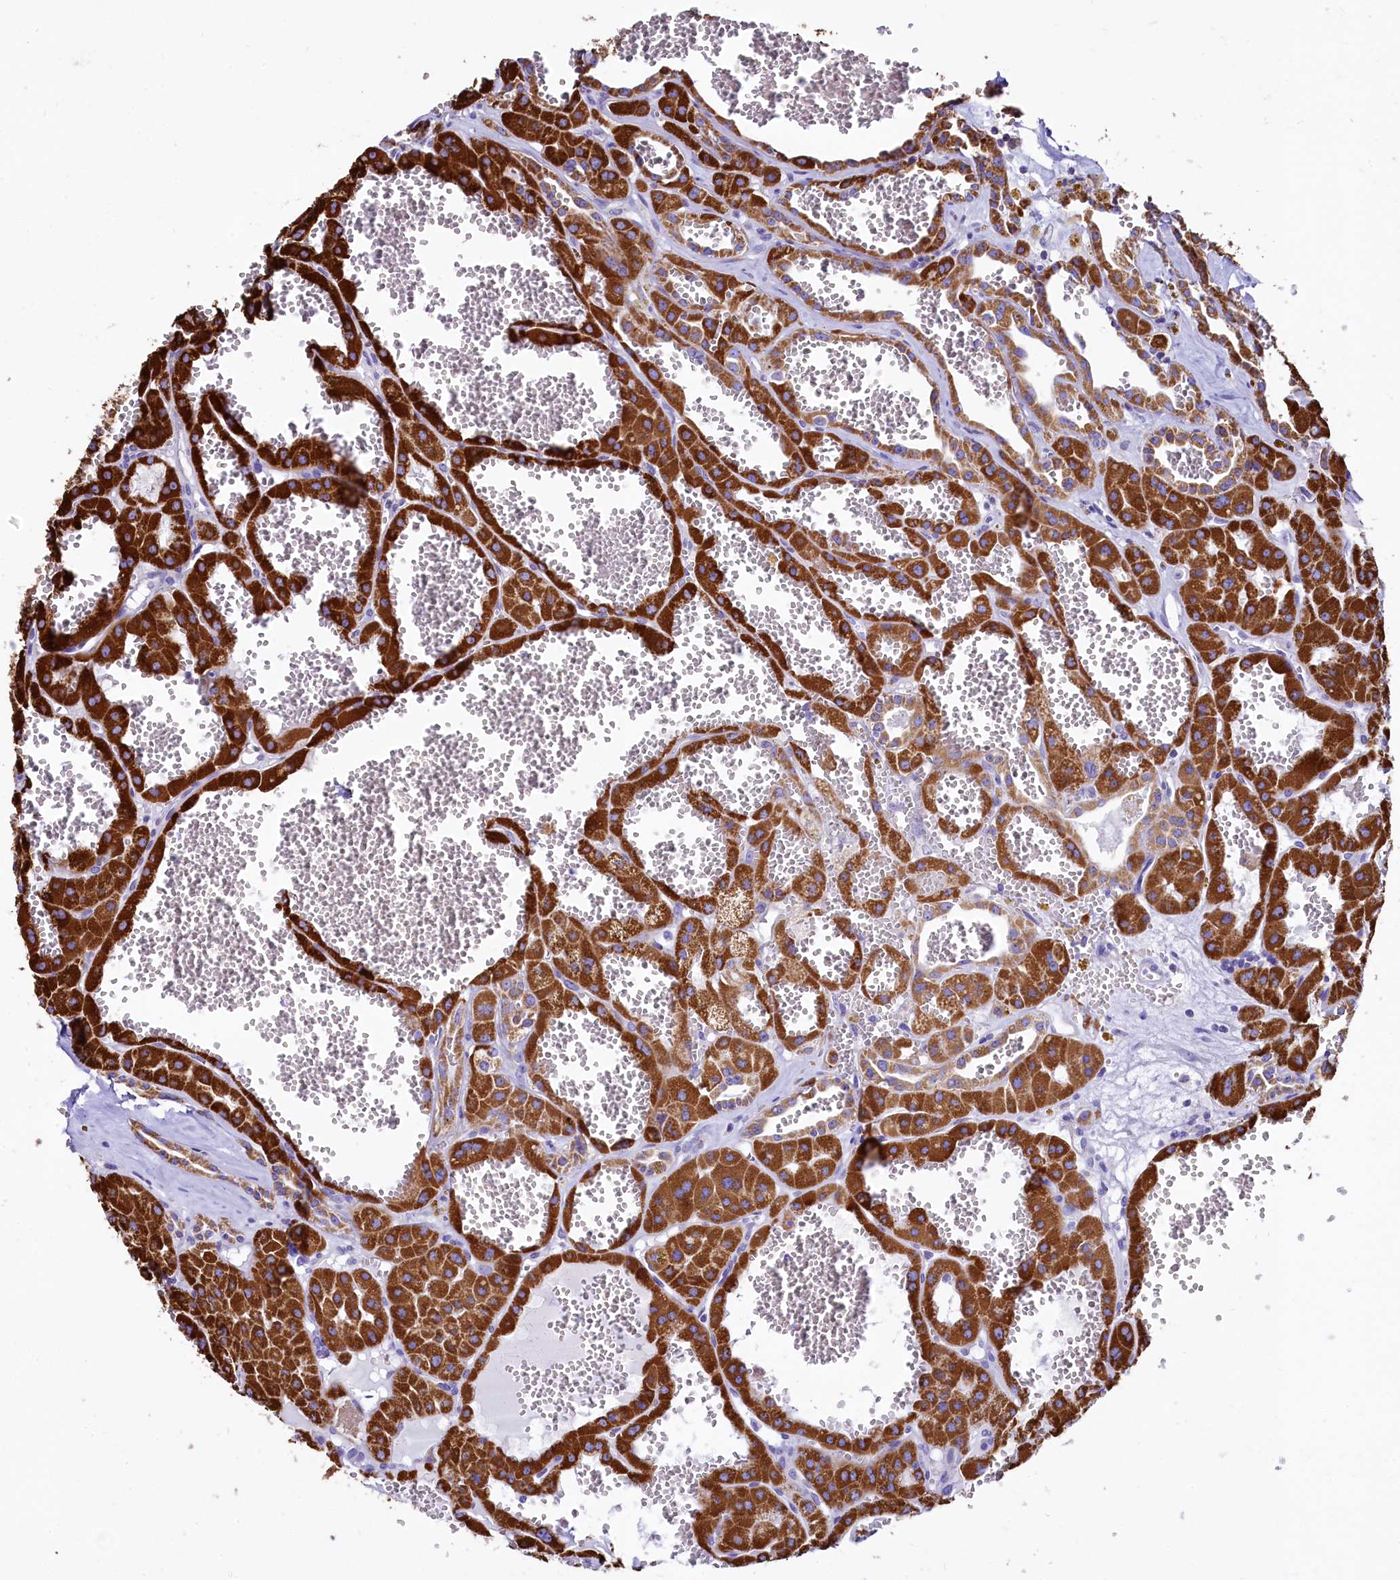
{"staining": {"intensity": "strong", "quantity": ">75%", "location": "cytoplasmic/membranous"}, "tissue": "renal cancer", "cell_type": "Tumor cells", "image_type": "cancer", "snomed": [{"axis": "morphology", "description": "Carcinoma, NOS"}, {"axis": "topography", "description": "Kidney"}], "caption": "An image of renal cancer stained for a protein exhibits strong cytoplasmic/membranous brown staining in tumor cells. (IHC, brightfield microscopy, high magnification).", "gene": "VWCE", "patient": {"sex": "female", "age": 75}}